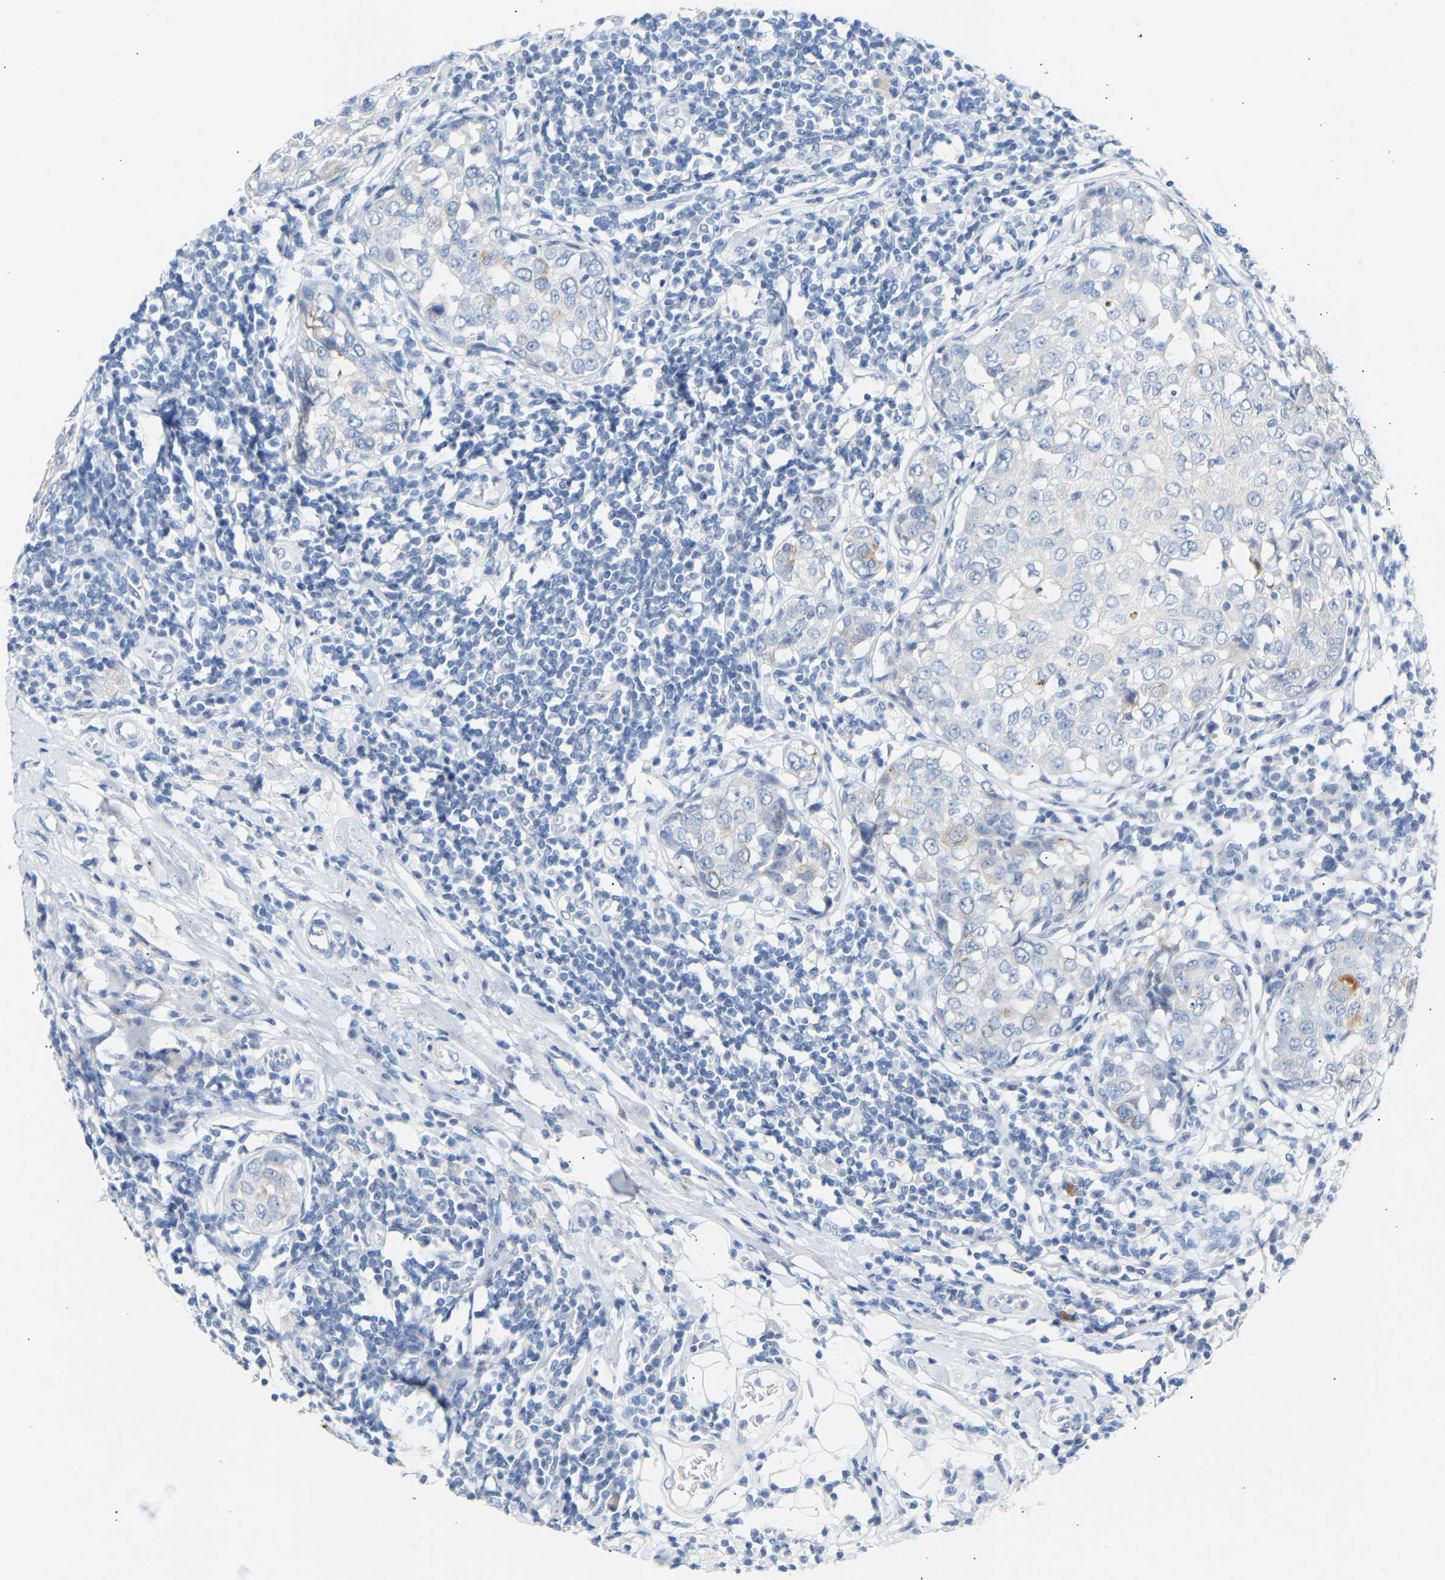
{"staining": {"intensity": "moderate", "quantity": "<25%", "location": "cytoplasmic/membranous"}, "tissue": "breast cancer", "cell_type": "Tumor cells", "image_type": "cancer", "snomed": [{"axis": "morphology", "description": "Duct carcinoma"}, {"axis": "topography", "description": "Breast"}], "caption": "There is low levels of moderate cytoplasmic/membranous positivity in tumor cells of breast cancer, as demonstrated by immunohistochemical staining (brown color).", "gene": "PEX1", "patient": {"sex": "female", "age": 27}}